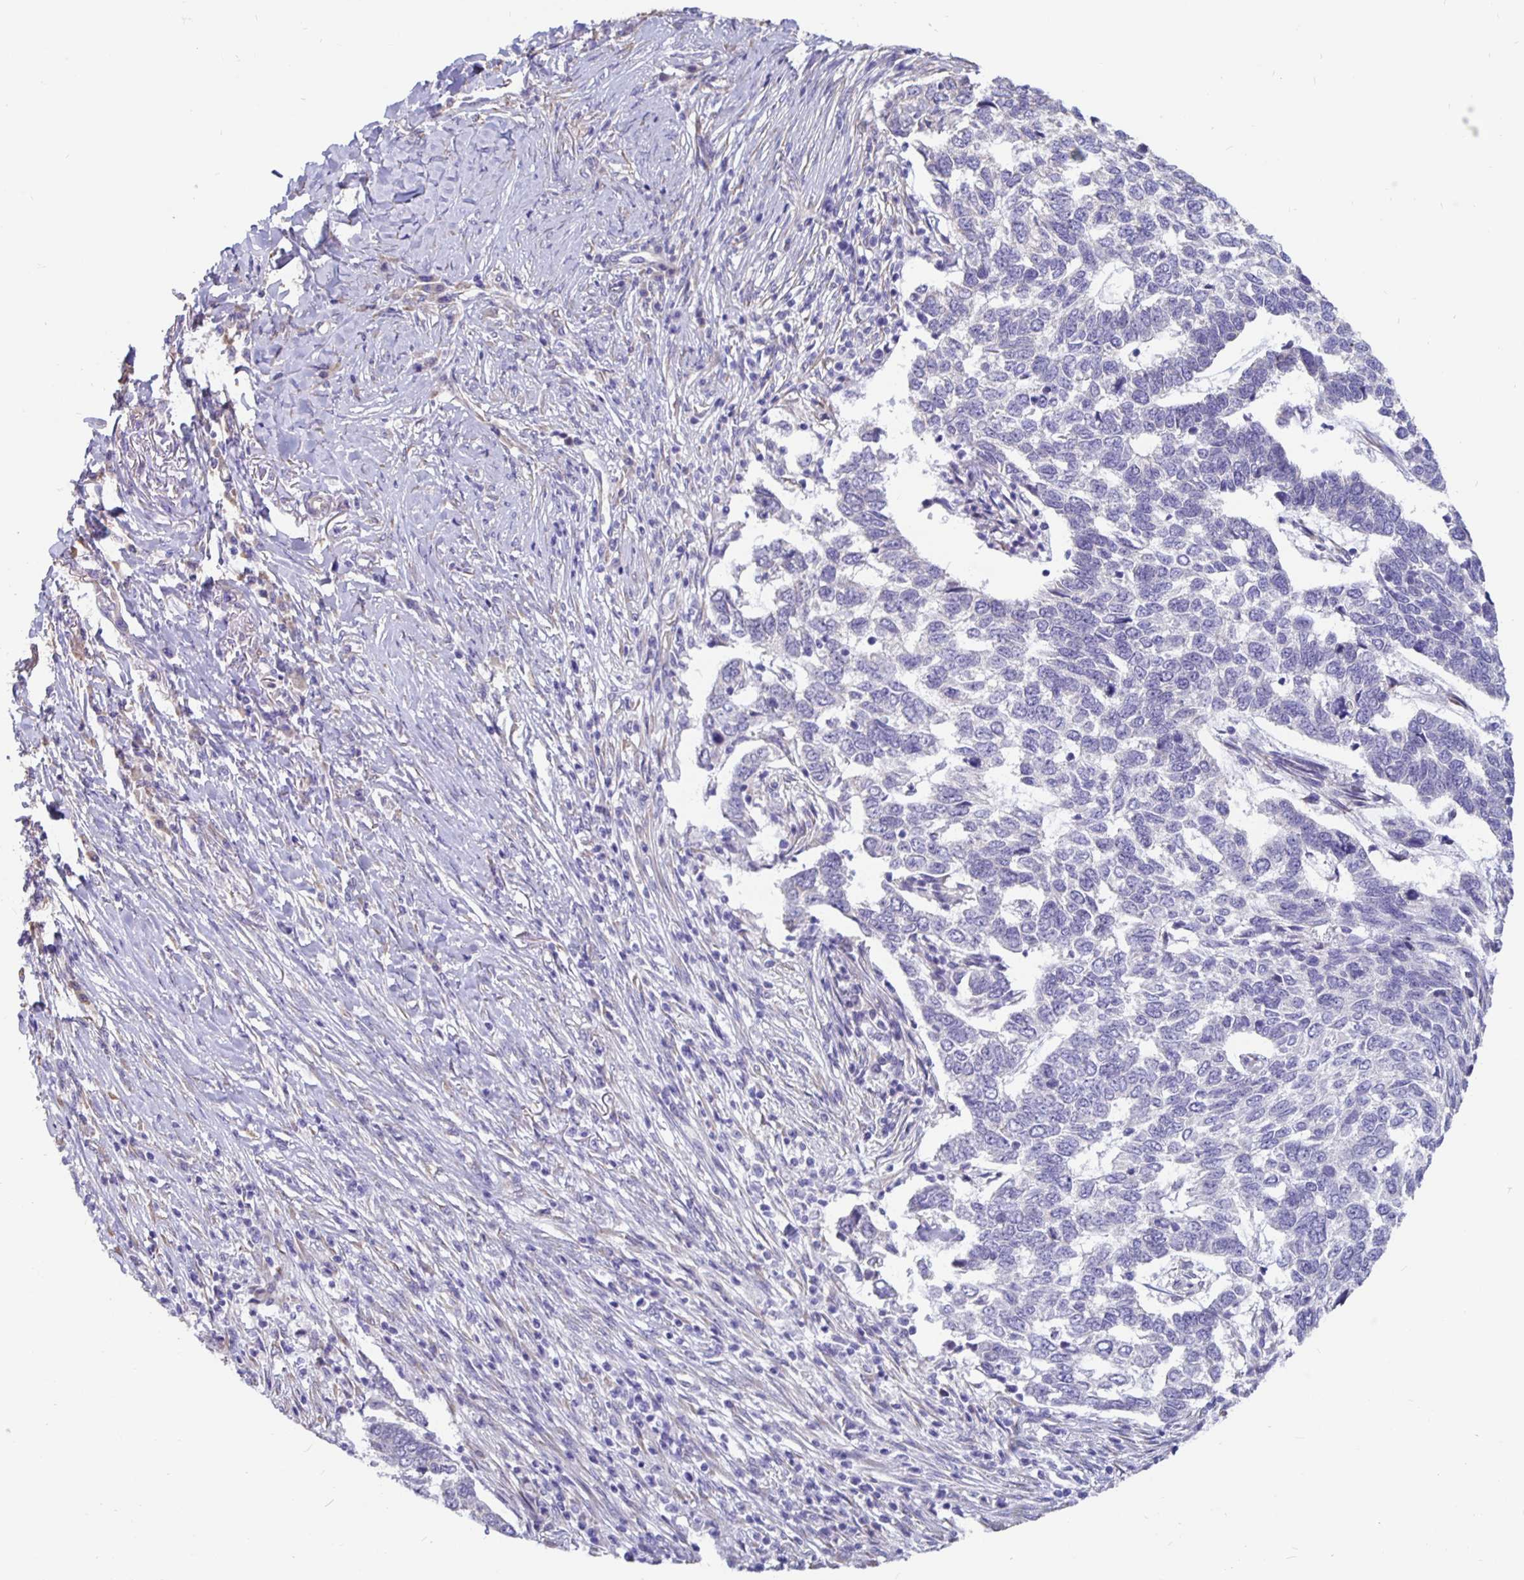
{"staining": {"intensity": "negative", "quantity": "none", "location": "none"}, "tissue": "skin cancer", "cell_type": "Tumor cells", "image_type": "cancer", "snomed": [{"axis": "morphology", "description": "Basal cell carcinoma"}, {"axis": "topography", "description": "Skin"}], "caption": "Protein analysis of skin basal cell carcinoma exhibits no significant expression in tumor cells. The staining is performed using DAB (3,3'-diaminobenzidine) brown chromogen with nuclei counter-stained in using hematoxylin.", "gene": "DNAI2", "patient": {"sex": "female", "age": 65}}